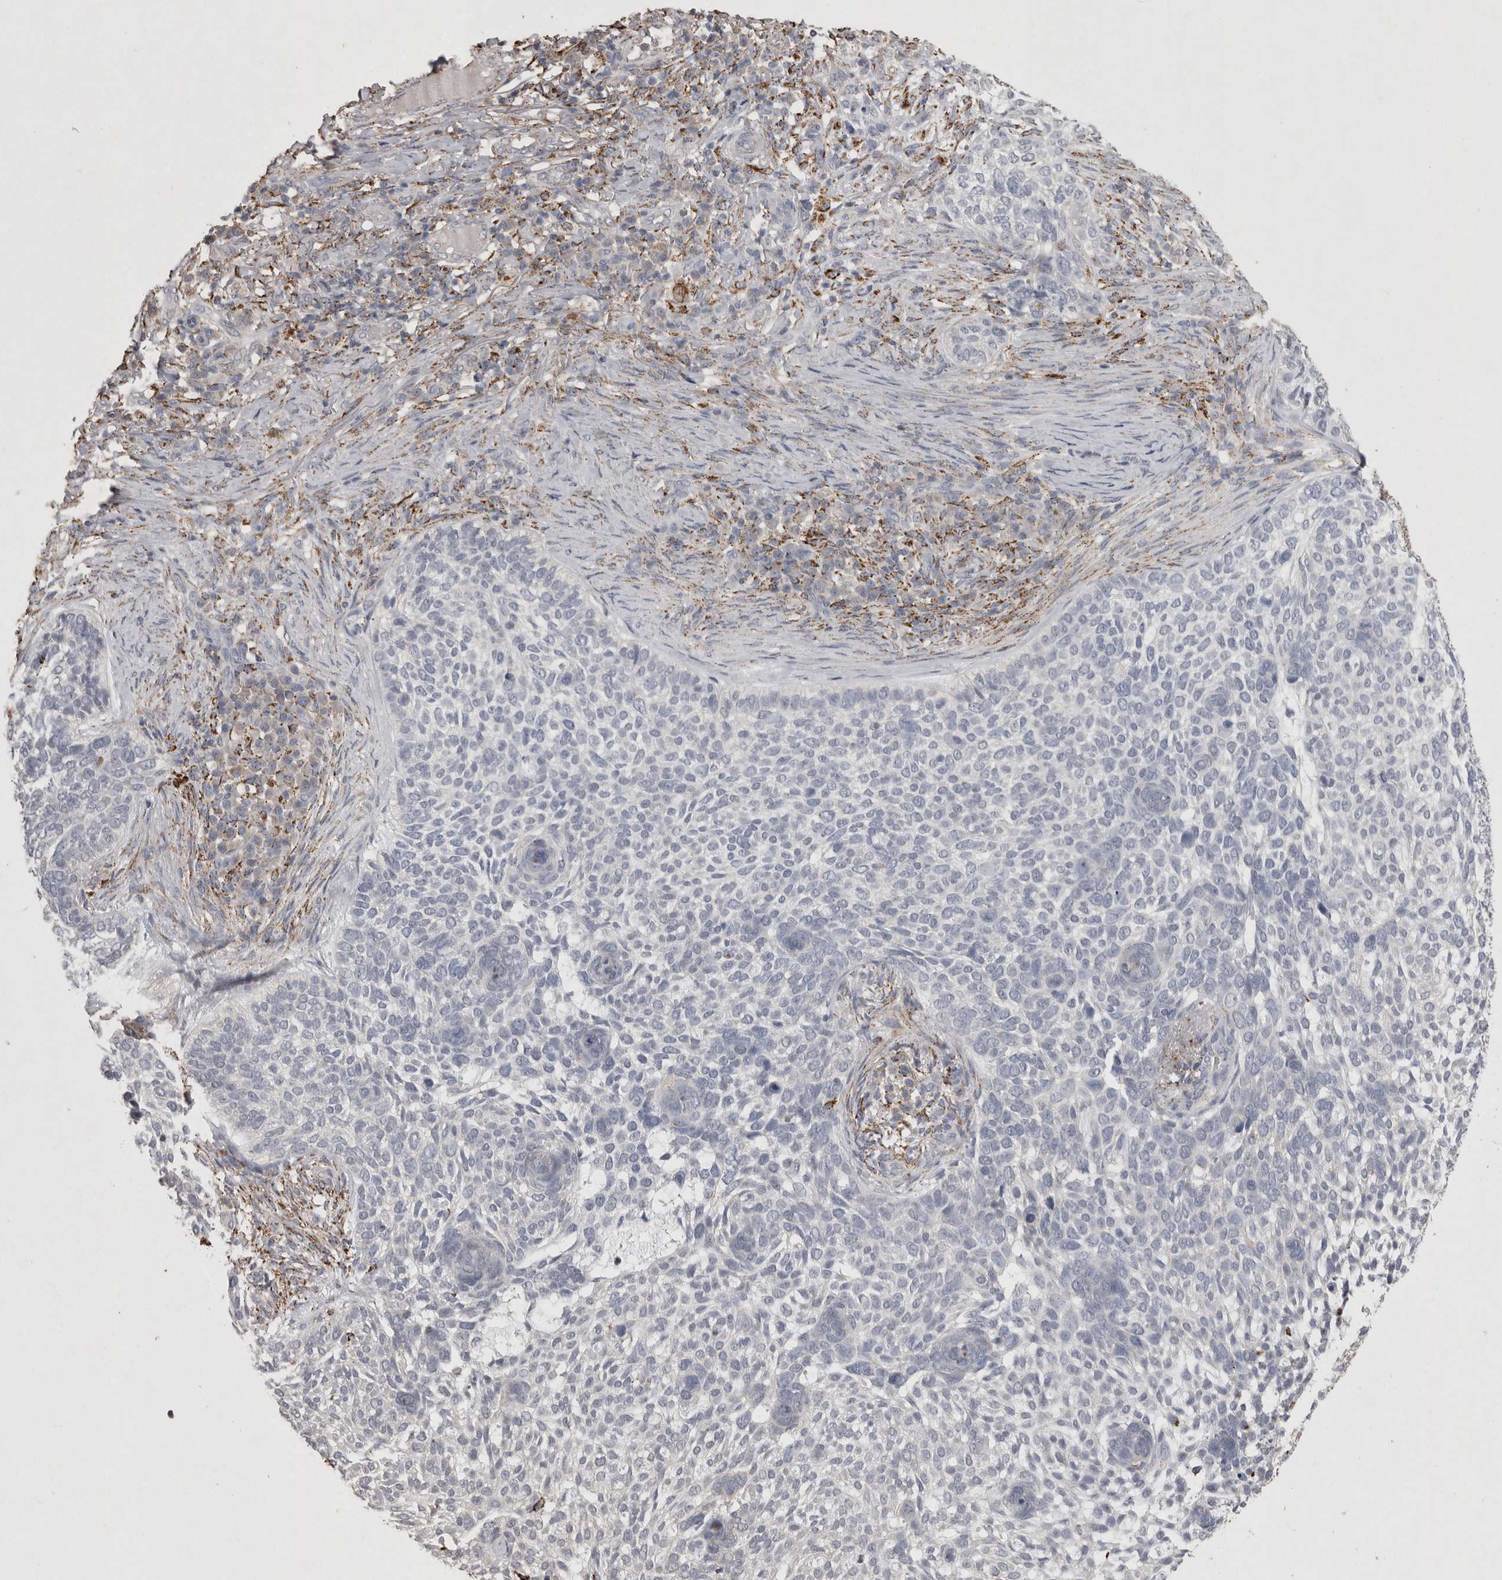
{"staining": {"intensity": "negative", "quantity": "none", "location": "none"}, "tissue": "skin cancer", "cell_type": "Tumor cells", "image_type": "cancer", "snomed": [{"axis": "morphology", "description": "Basal cell carcinoma"}, {"axis": "topography", "description": "Skin"}], "caption": "An image of human skin cancer (basal cell carcinoma) is negative for staining in tumor cells.", "gene": "DKK3", "patient": {"sex": "female", "age": 64}}